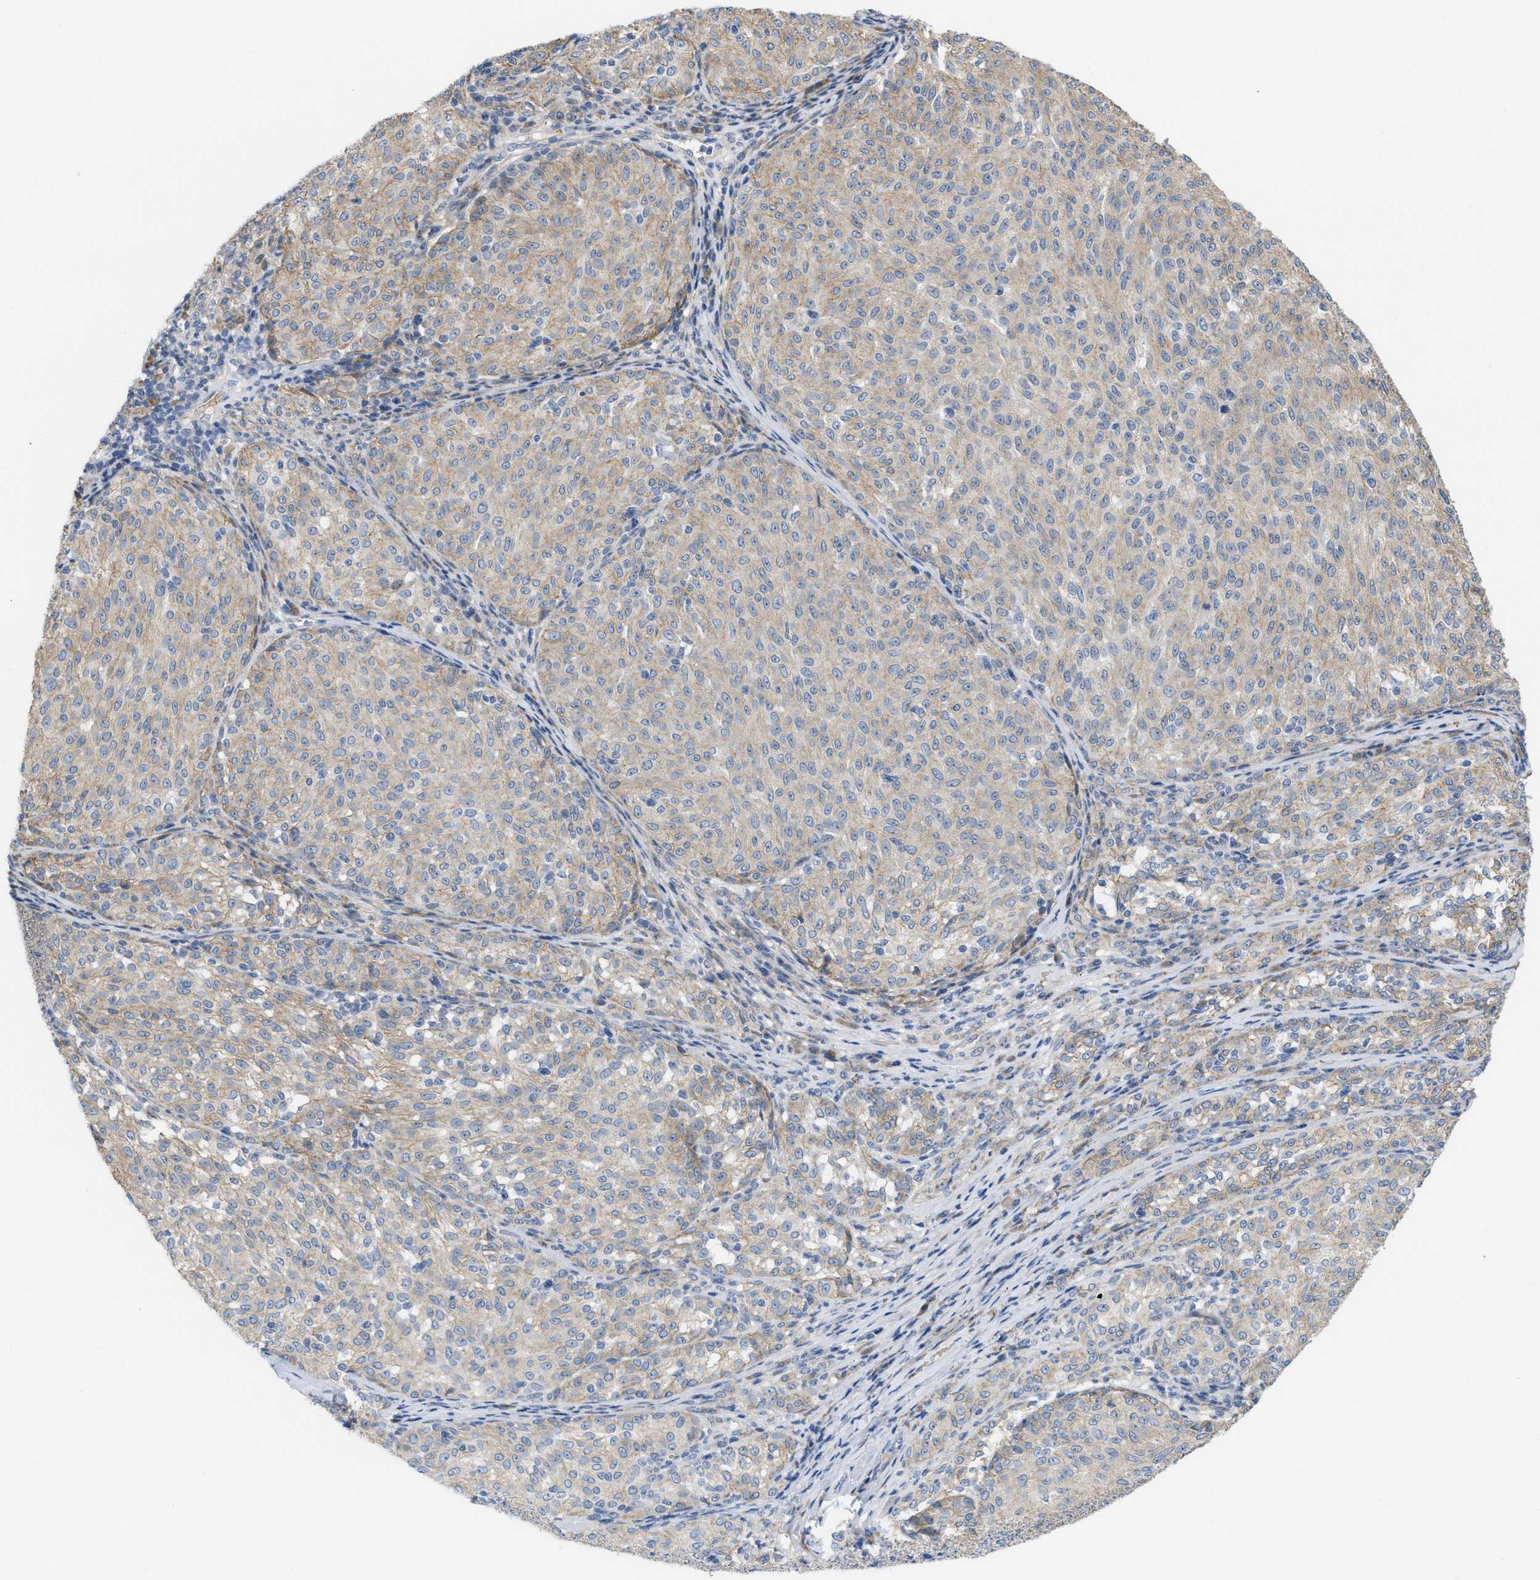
{"staining": {"intensity": "weak", "quantity": "25%-75%", "location": "cytoplasmic/membranous"}, "tissue": "melanoma", "cell_type": "Tumor cells", "image_type": "cancer", "snomed": [{"axis": "morphology", "description": "Malignant melanoma, NOS"}, {"axis": "topography", "description": "Skin"}], "caption": "The photomicrograph displays immunohistochemical staining of malignant melanoma. There is weak cytoplasmic/membranous expression is appreciated in about 25%-75% of tumor cells.", "gene": "CDPF1", "patient": {"sex": "female", "age": 72}}